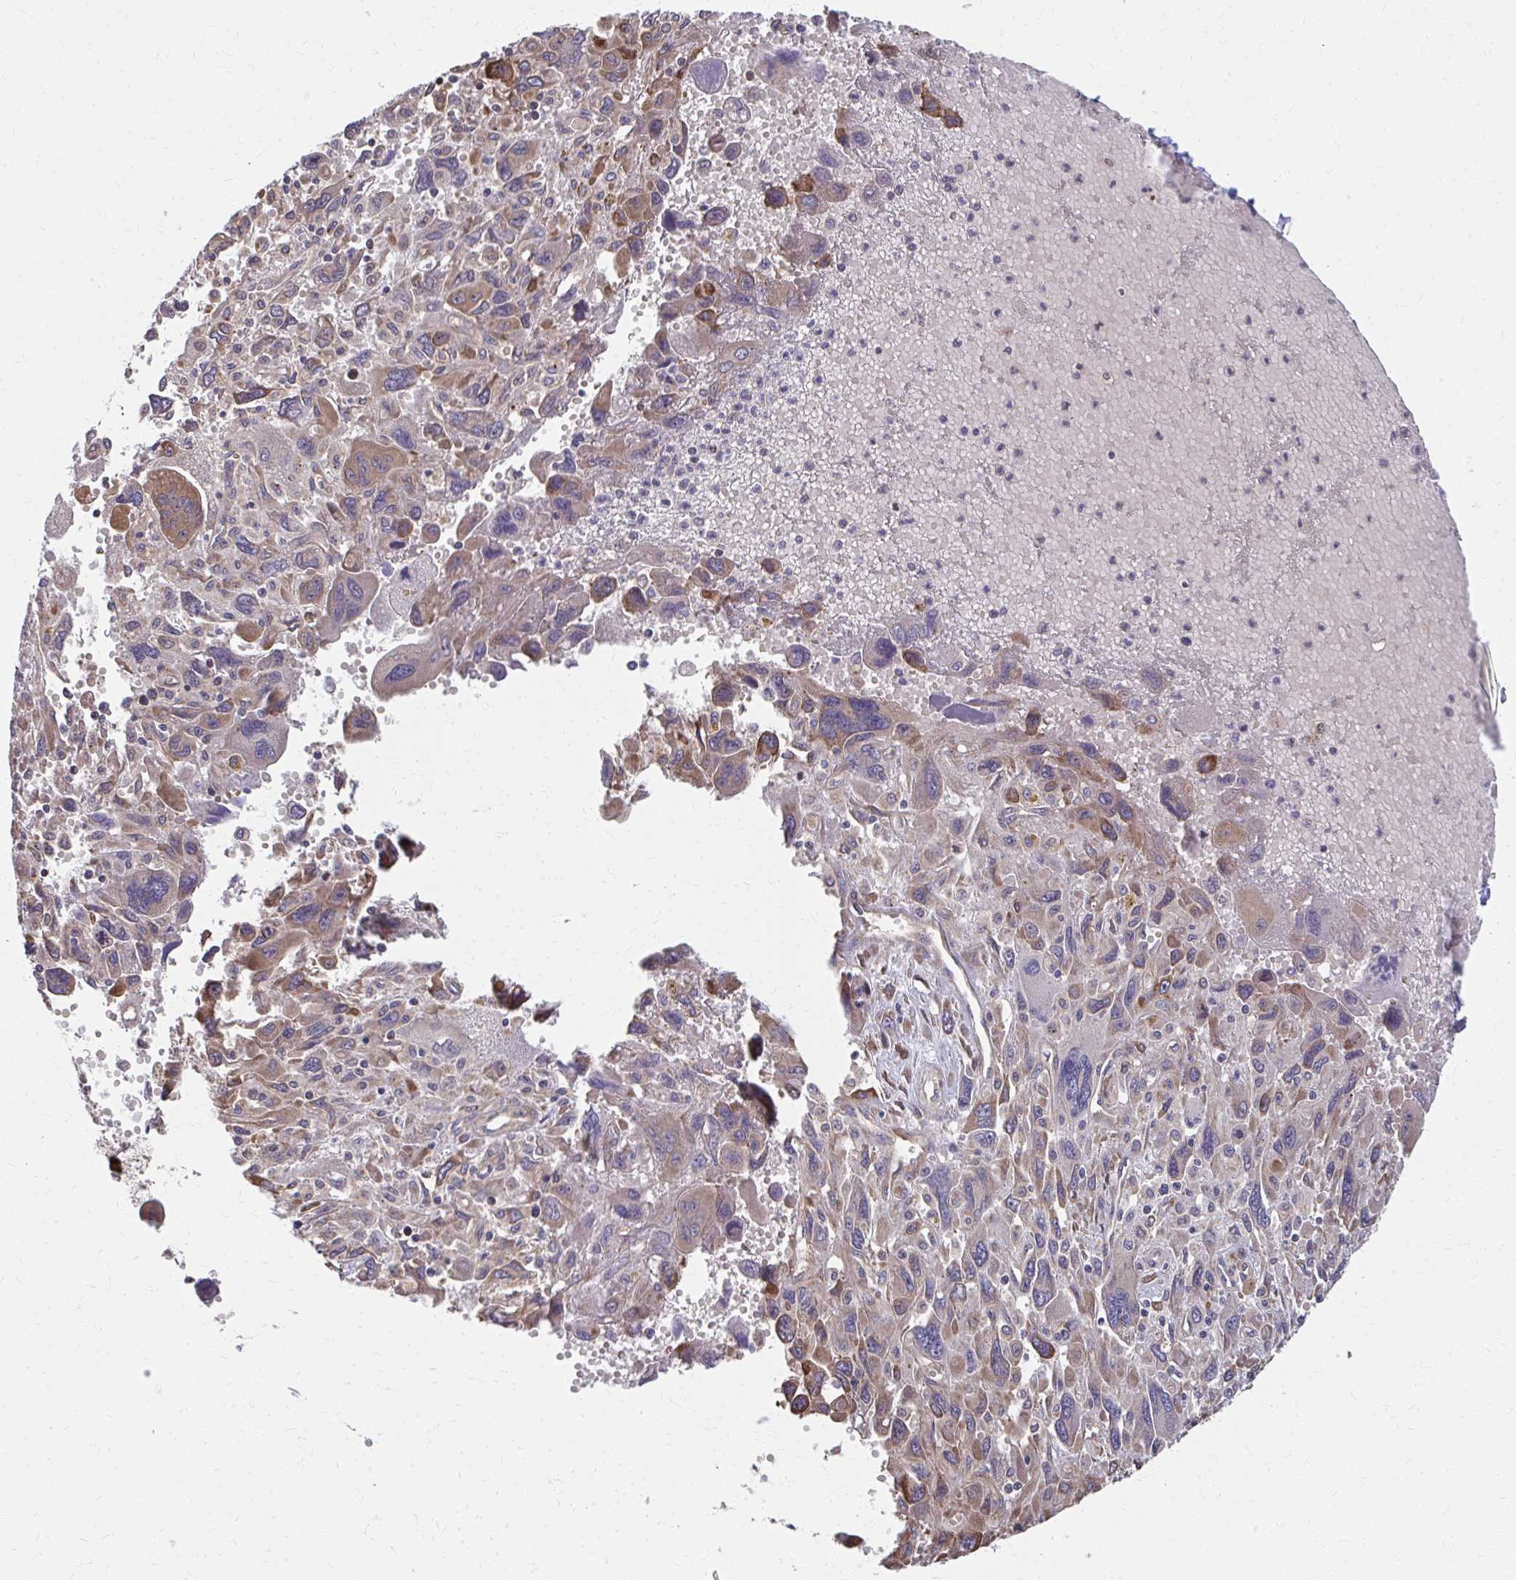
{"staining": {"intensity": "moderate", "quantity": "25%-75%", "location": "cytoplasmic/membranous"}, "tissue": "pancreatic cancer", "cell_type": "Tumor cells", "image_type": "cancer", "snomed": [{"axis": "morphology", "description": "Adenocarcinoma, NOS"}, {"axis": "topography", "description": "Pancreas"}], "caption": "Pancreatic cancer (adenocarcinoma) stained with a brown dye shows moderate cytoplasmic/membranous positive expression in about 25%-75% of tumor cells.", "gene": "ZNF778", "patient": {"sex": "female", "age": 47}}